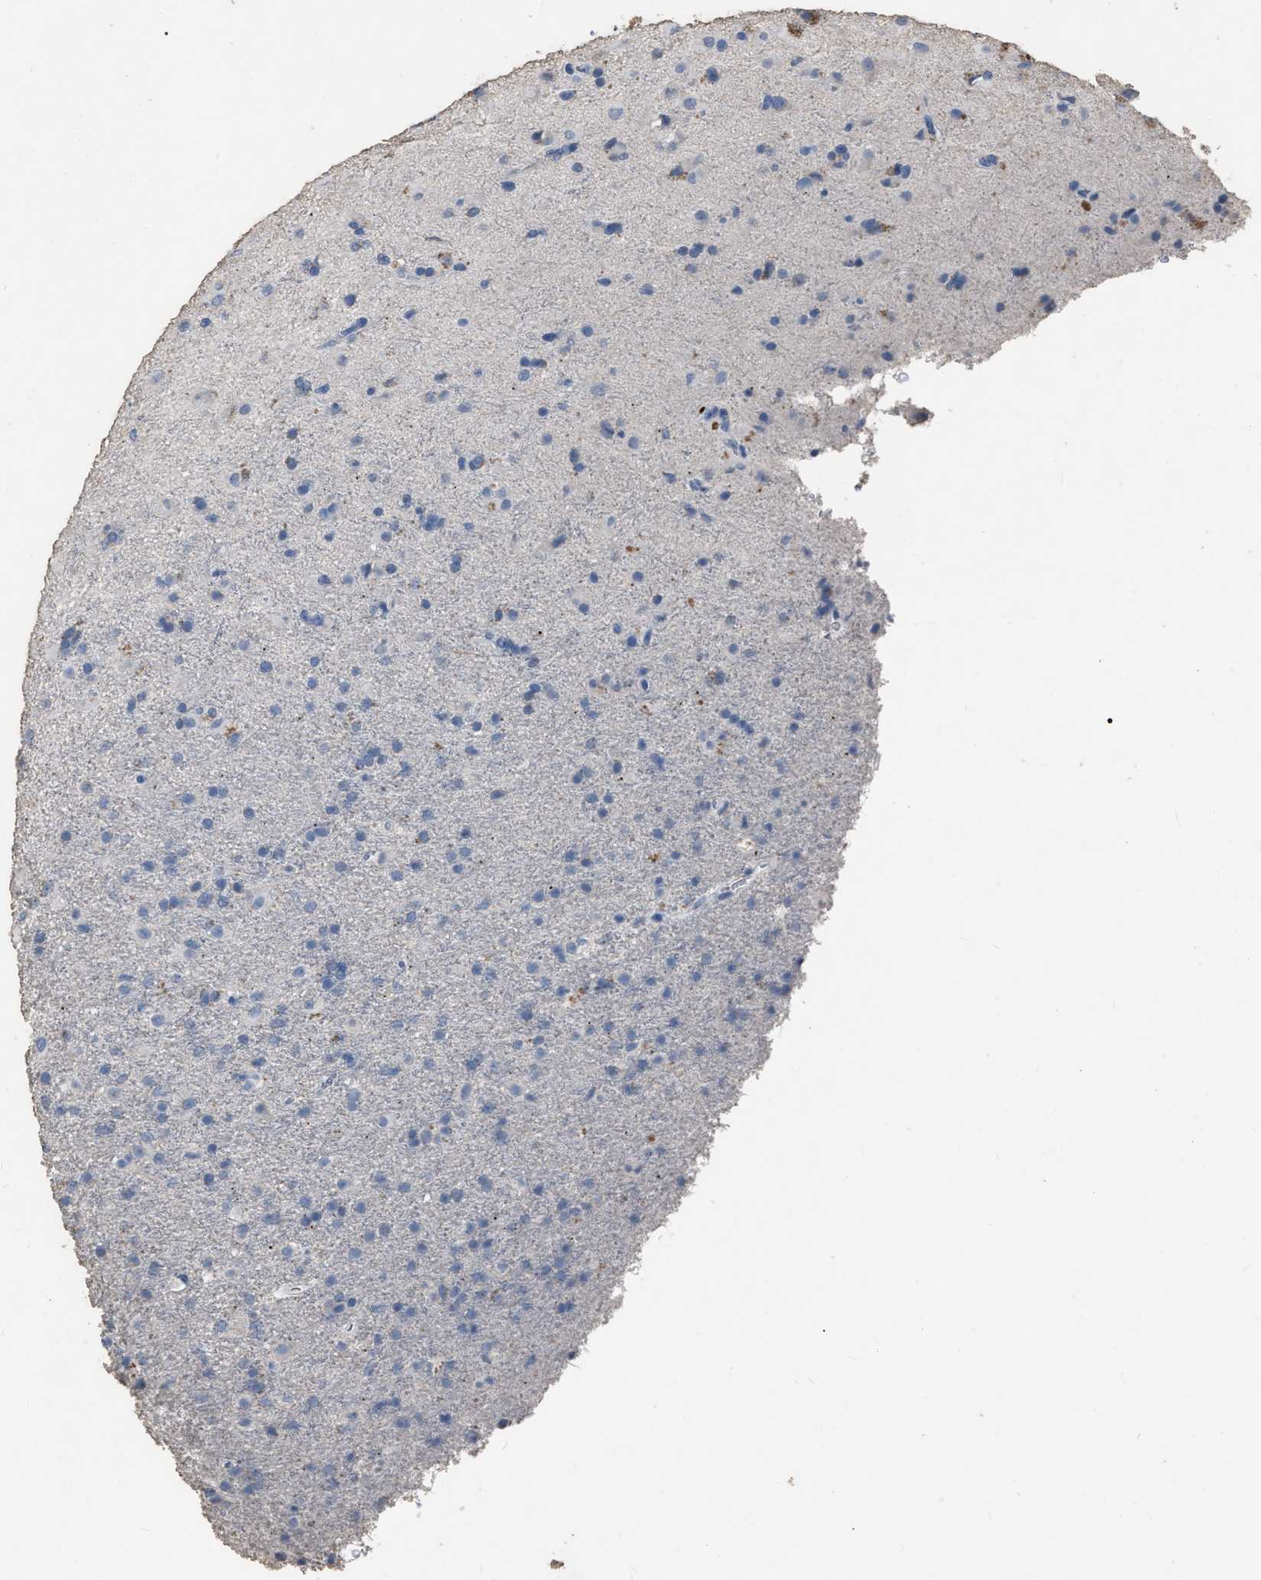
{"staining": {"intensity": "negative", "quantity": "none", "location": "none"}, "tissue": "glioma", "cell_type": "Tumor cells", "image_type": "cancer", "snomed": [{"axis": "morphology", "description": "Glioma, malignant, Low grade"}, {"axis": "topography", "description": "Brain"}], "caption": "Tumor cells are negative for brown protein staining in malignant low-grade glioma.", "gene": "HABP2", "patient": {"sex": "male", "age": 65}}